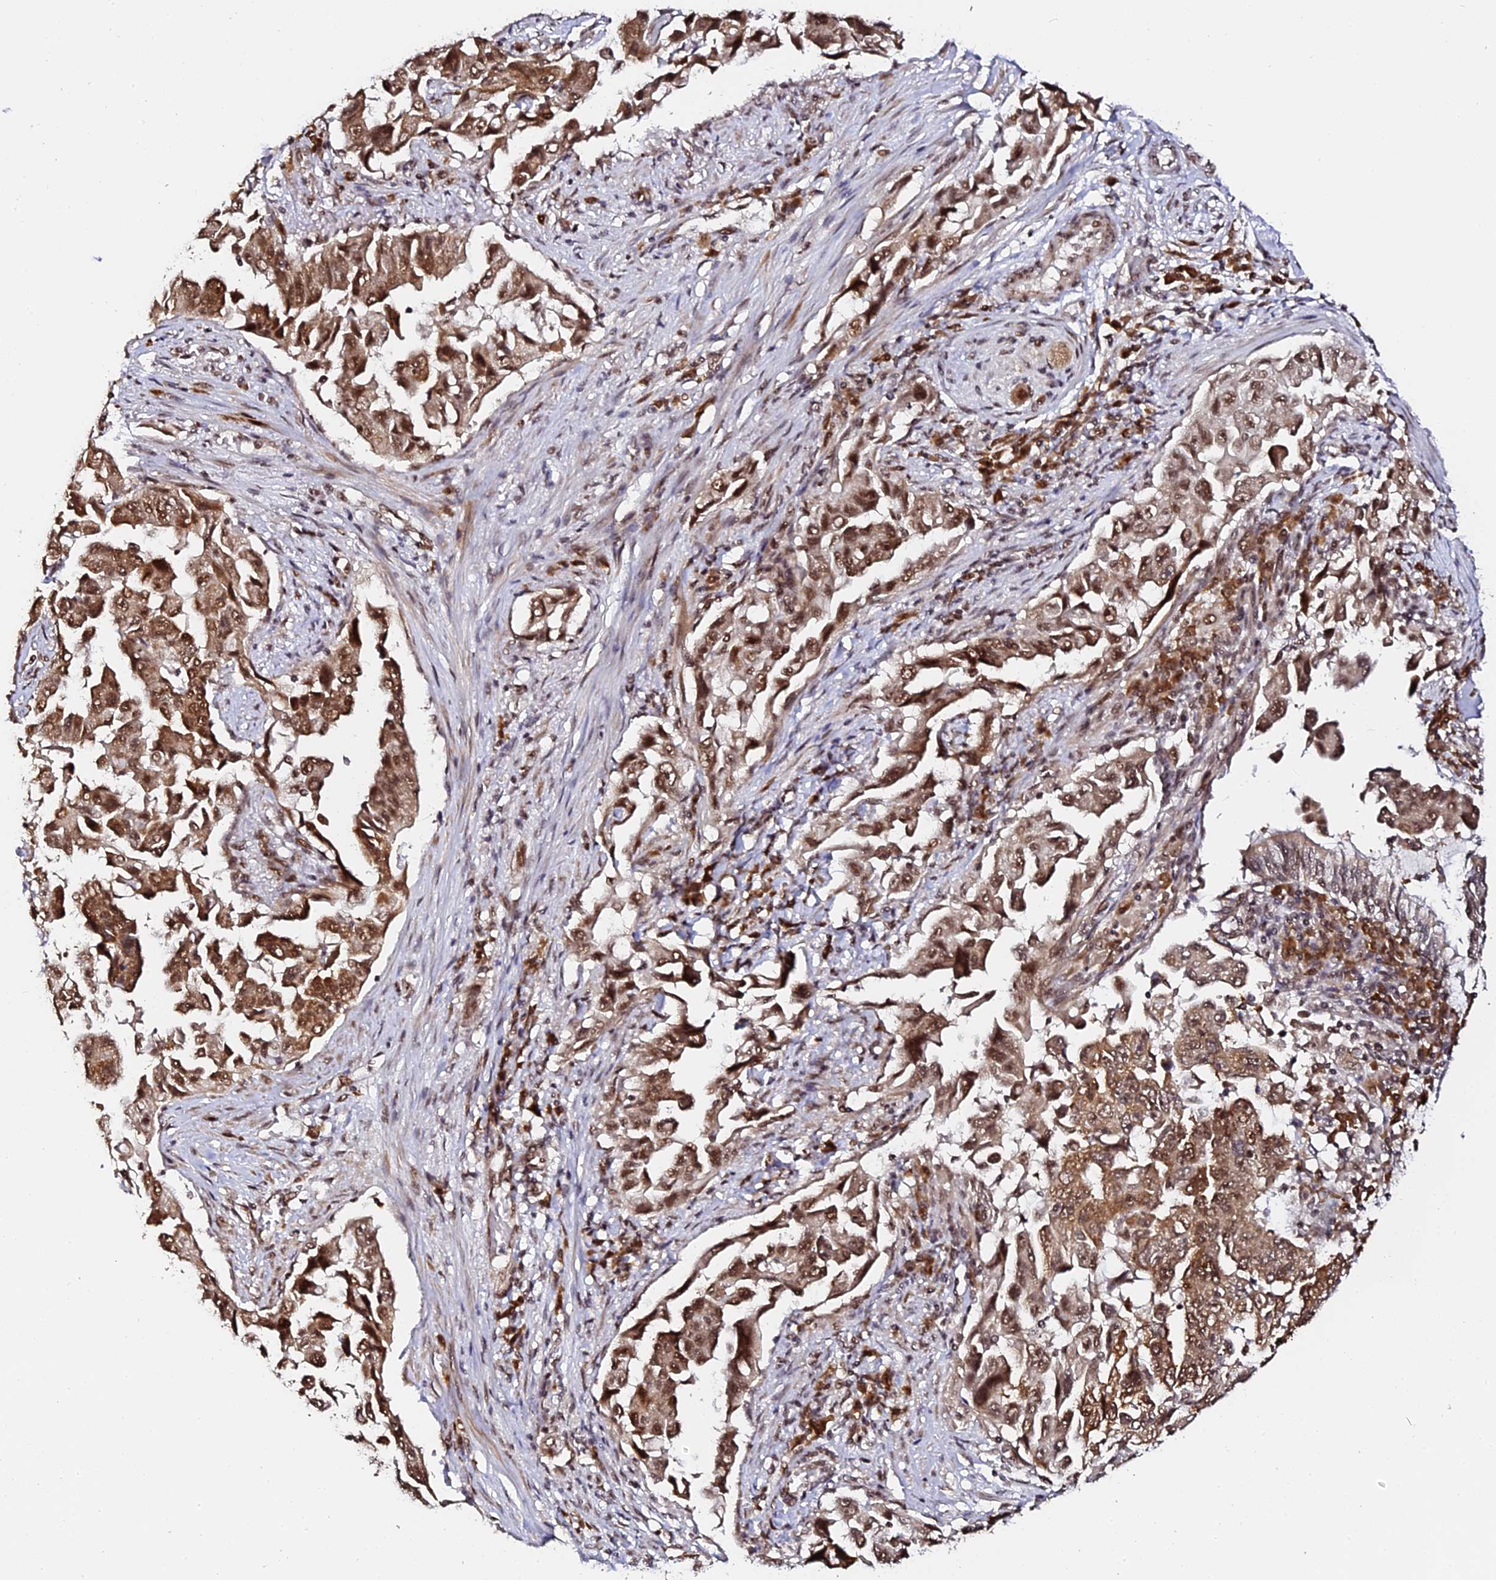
{"staining": {"intensity": "moderate", "quantity": ">75%", "location": "cytoplasmic/membranous,nuclear"}, "tissue": "lung cancer", "cell_type": "Tumor cells", "image_type": "cancer", "snomed": [{"axis": "morphology", "description": "Adenocarcinoma, NOS"}, {"axis": "topography", "description": "Lung"}], "caption": "Immunohistochemical staining of lung adenocarcinoma demonstrates moderate cytoplasmic/membranous and nuclear protein positivity in about >75% of tumor cells. Using DAB (brown) and hematoxylin (blue) stains, captured at high magnification using brightfield microscopy.", "gene": "MCRS1", "patient": {"sex": "female", "age": 51}}